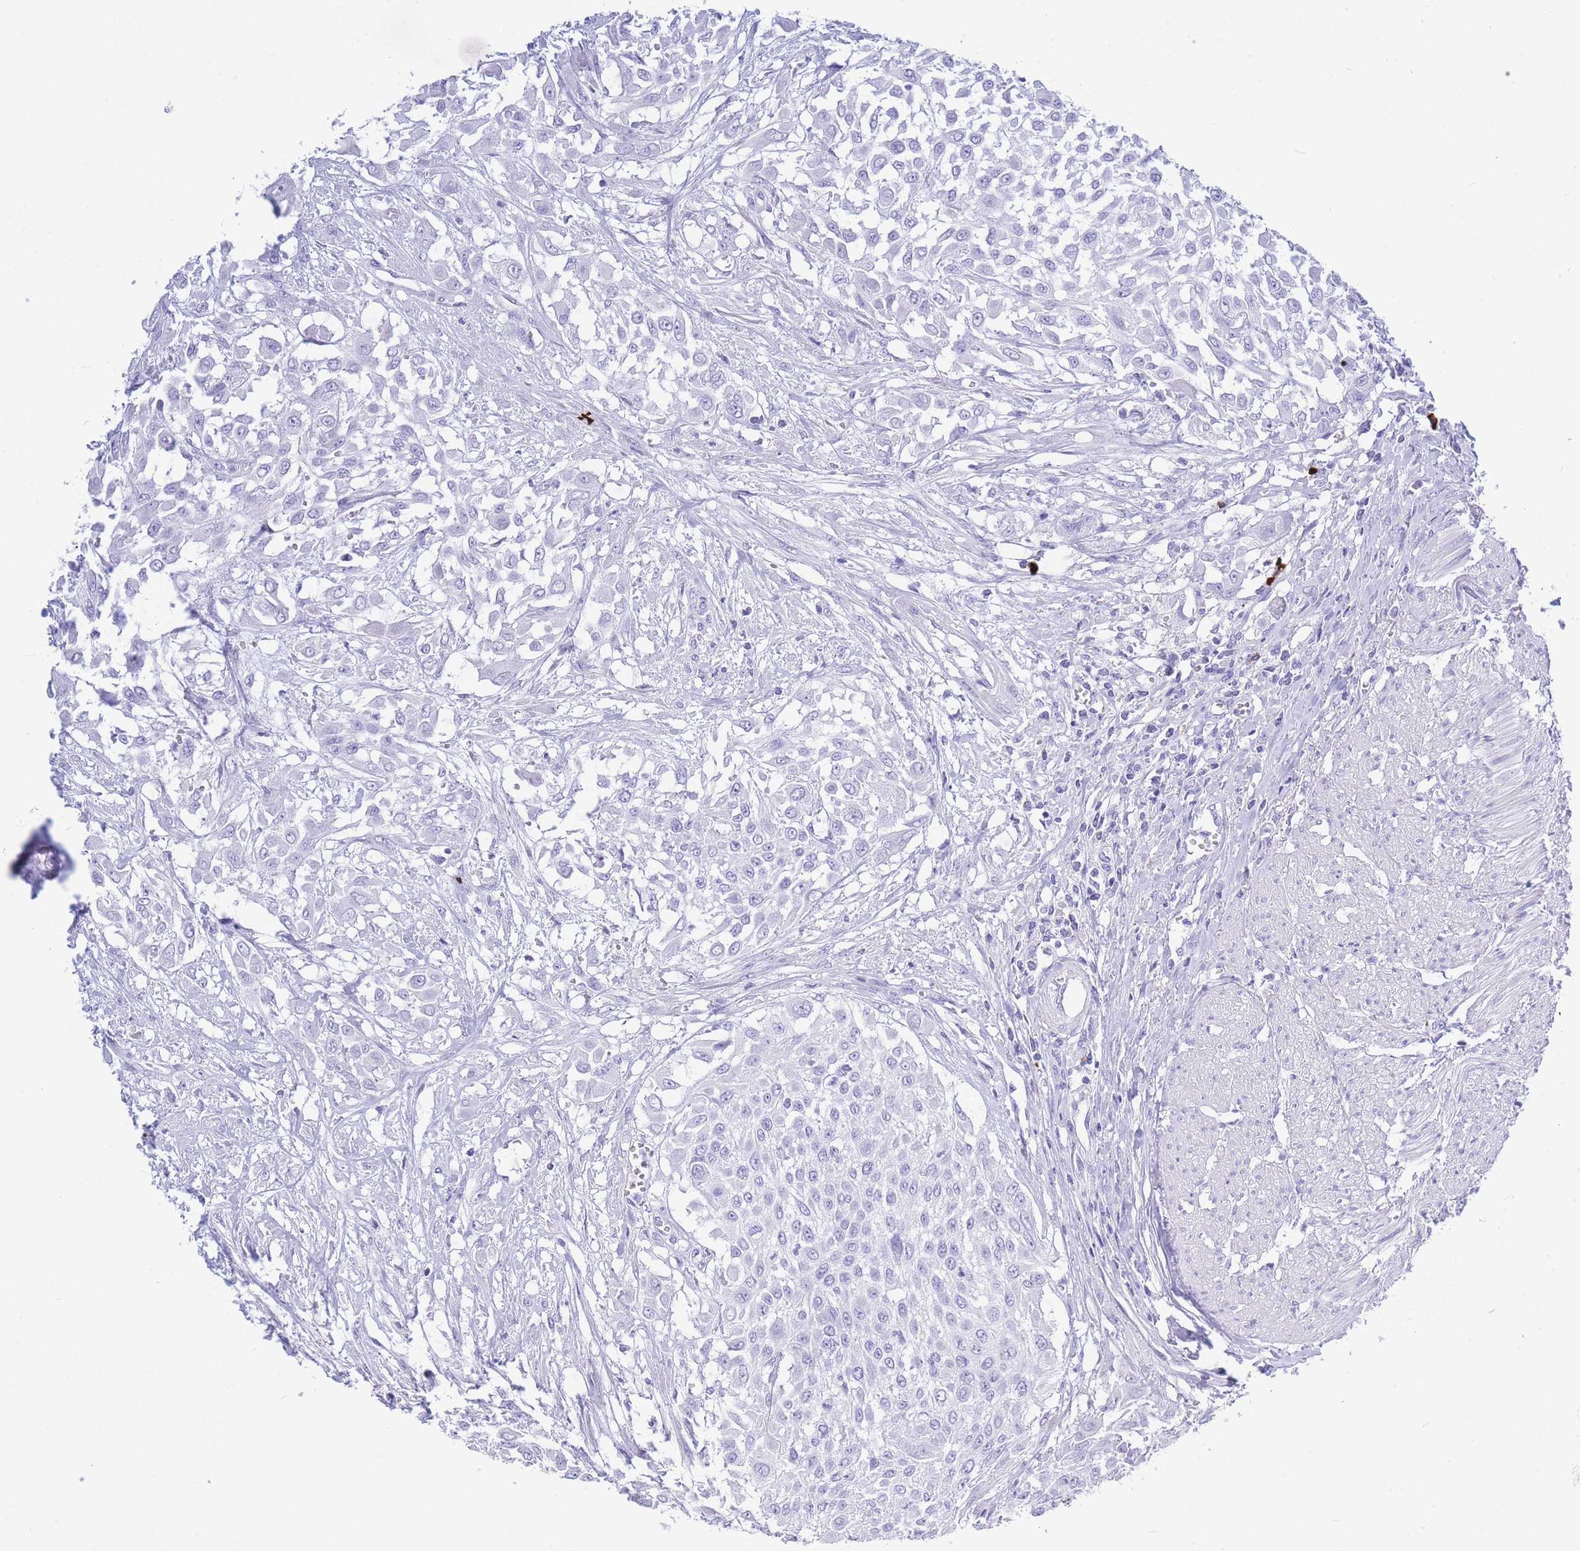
{"staining": {"intensity": "negative", "quantity": "none", "location": "none"}, "tissue": "urothelial cancer", "cell_type": "Tumor cells", "image_type": "cancer", "snomed": [{"axis": "morphology", "description": "Urothelial carcinoma, High grade"}, {"axis": "topography", "description": "Urinary bladder"}], "caption": "IHC histopathology image of human urothelial cancer stained for a protein (brown), which exhibits no staining in tumor cells. (DAB immunohistochemistry visualized using brightfield microscopy, high magnification).", "gene": "ZFP62", "patient": {"sex": "male", "age": 57}}